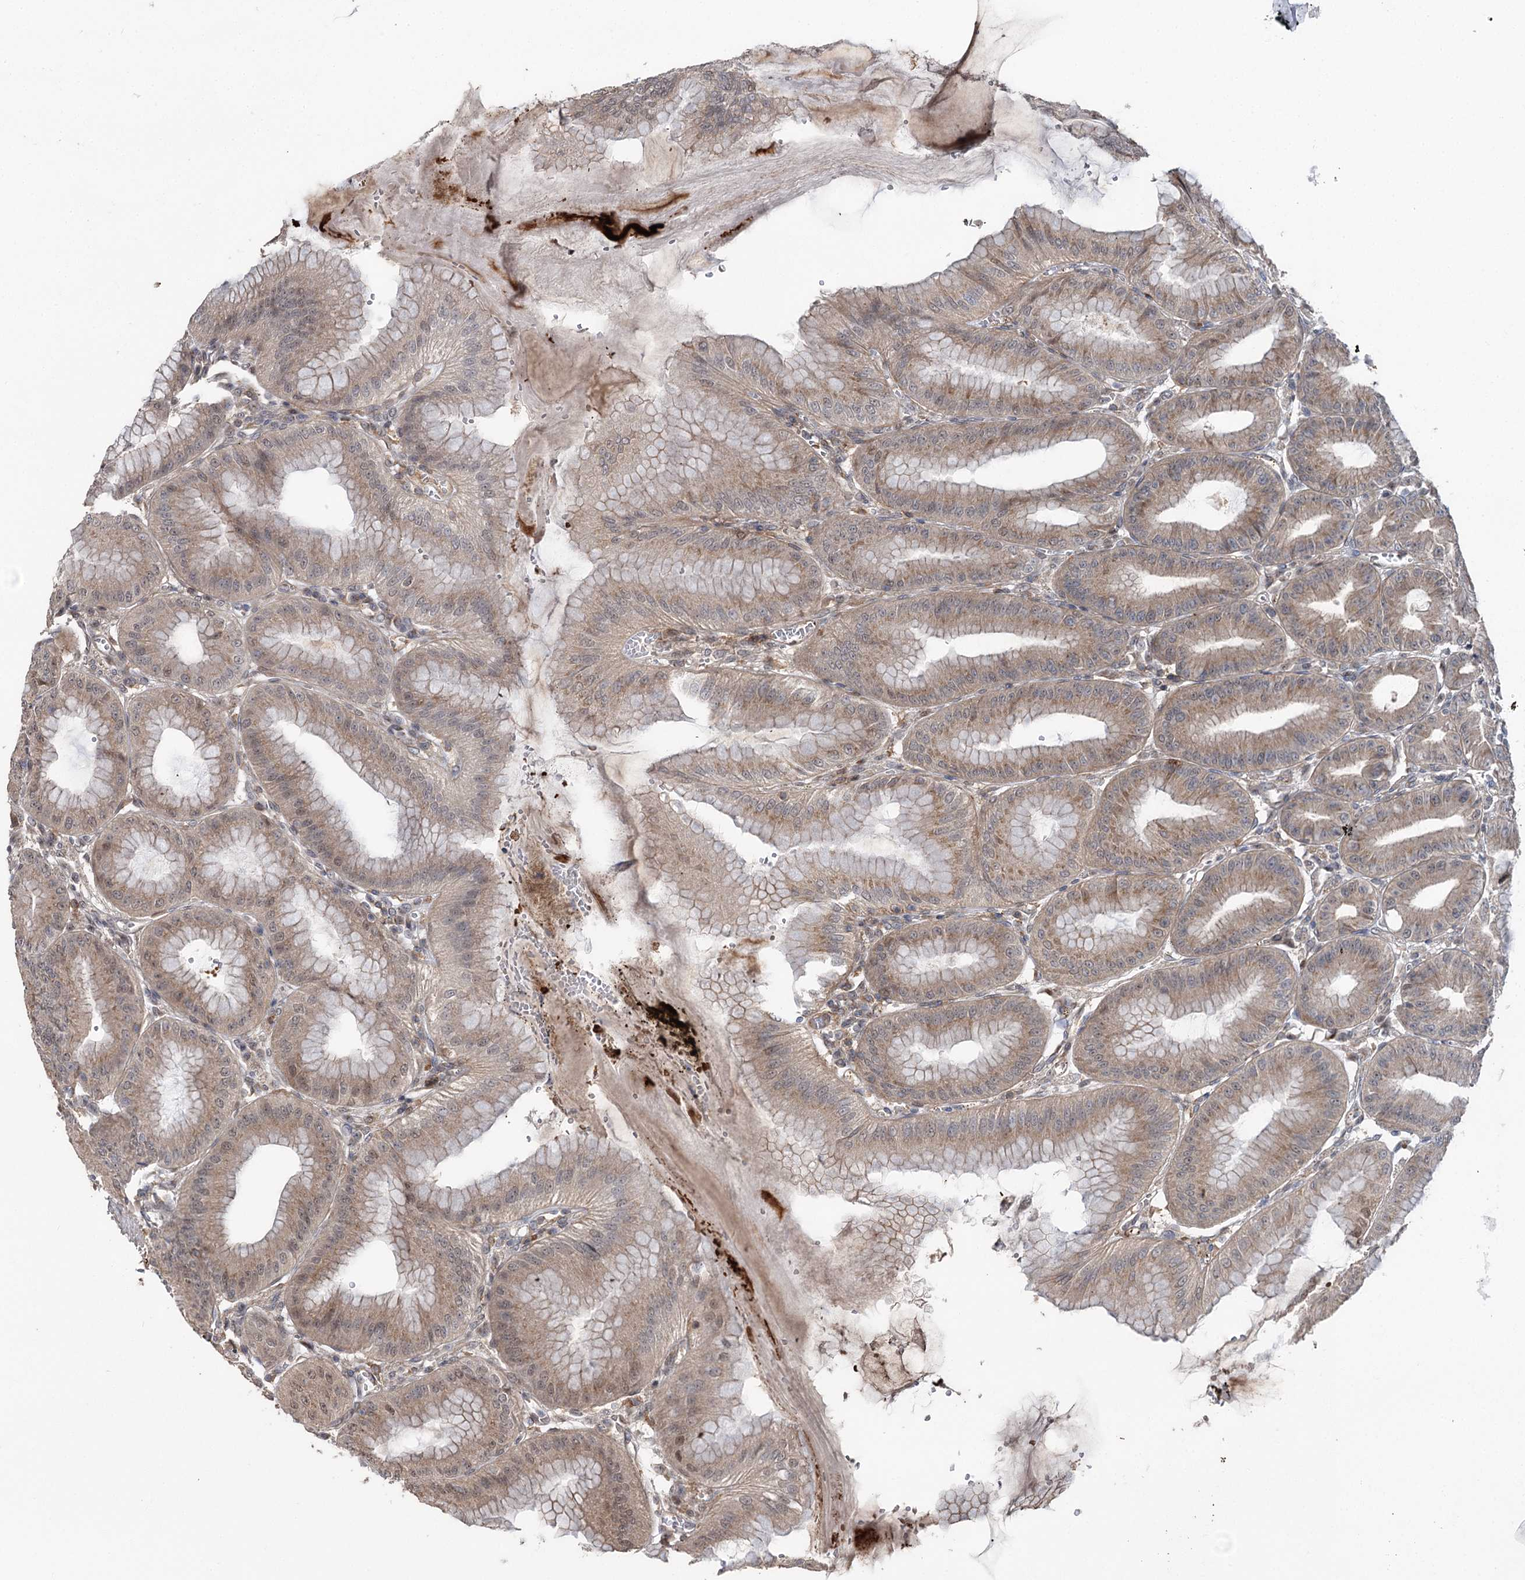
{"staining": {"intensity": "moderate", "quantity": ">75%", "location": "cytoplasmic/membranous"}, "tissue": "stomach", "cell_type": "Glandular cells", "image_type": "normal", "snomed": [{"axis": "morphology", "description": "Normal tissue, NOS"}, {"axis": "topography", "description": "Stomach, lower"}], "caption": "Human stomach stained with a brown dye reveals moderate cytoplasmic/membranous positive positivity in about >75% of glandular cells.", "gene": "STX6", "patient": {"sex": "male", "age": 71}}